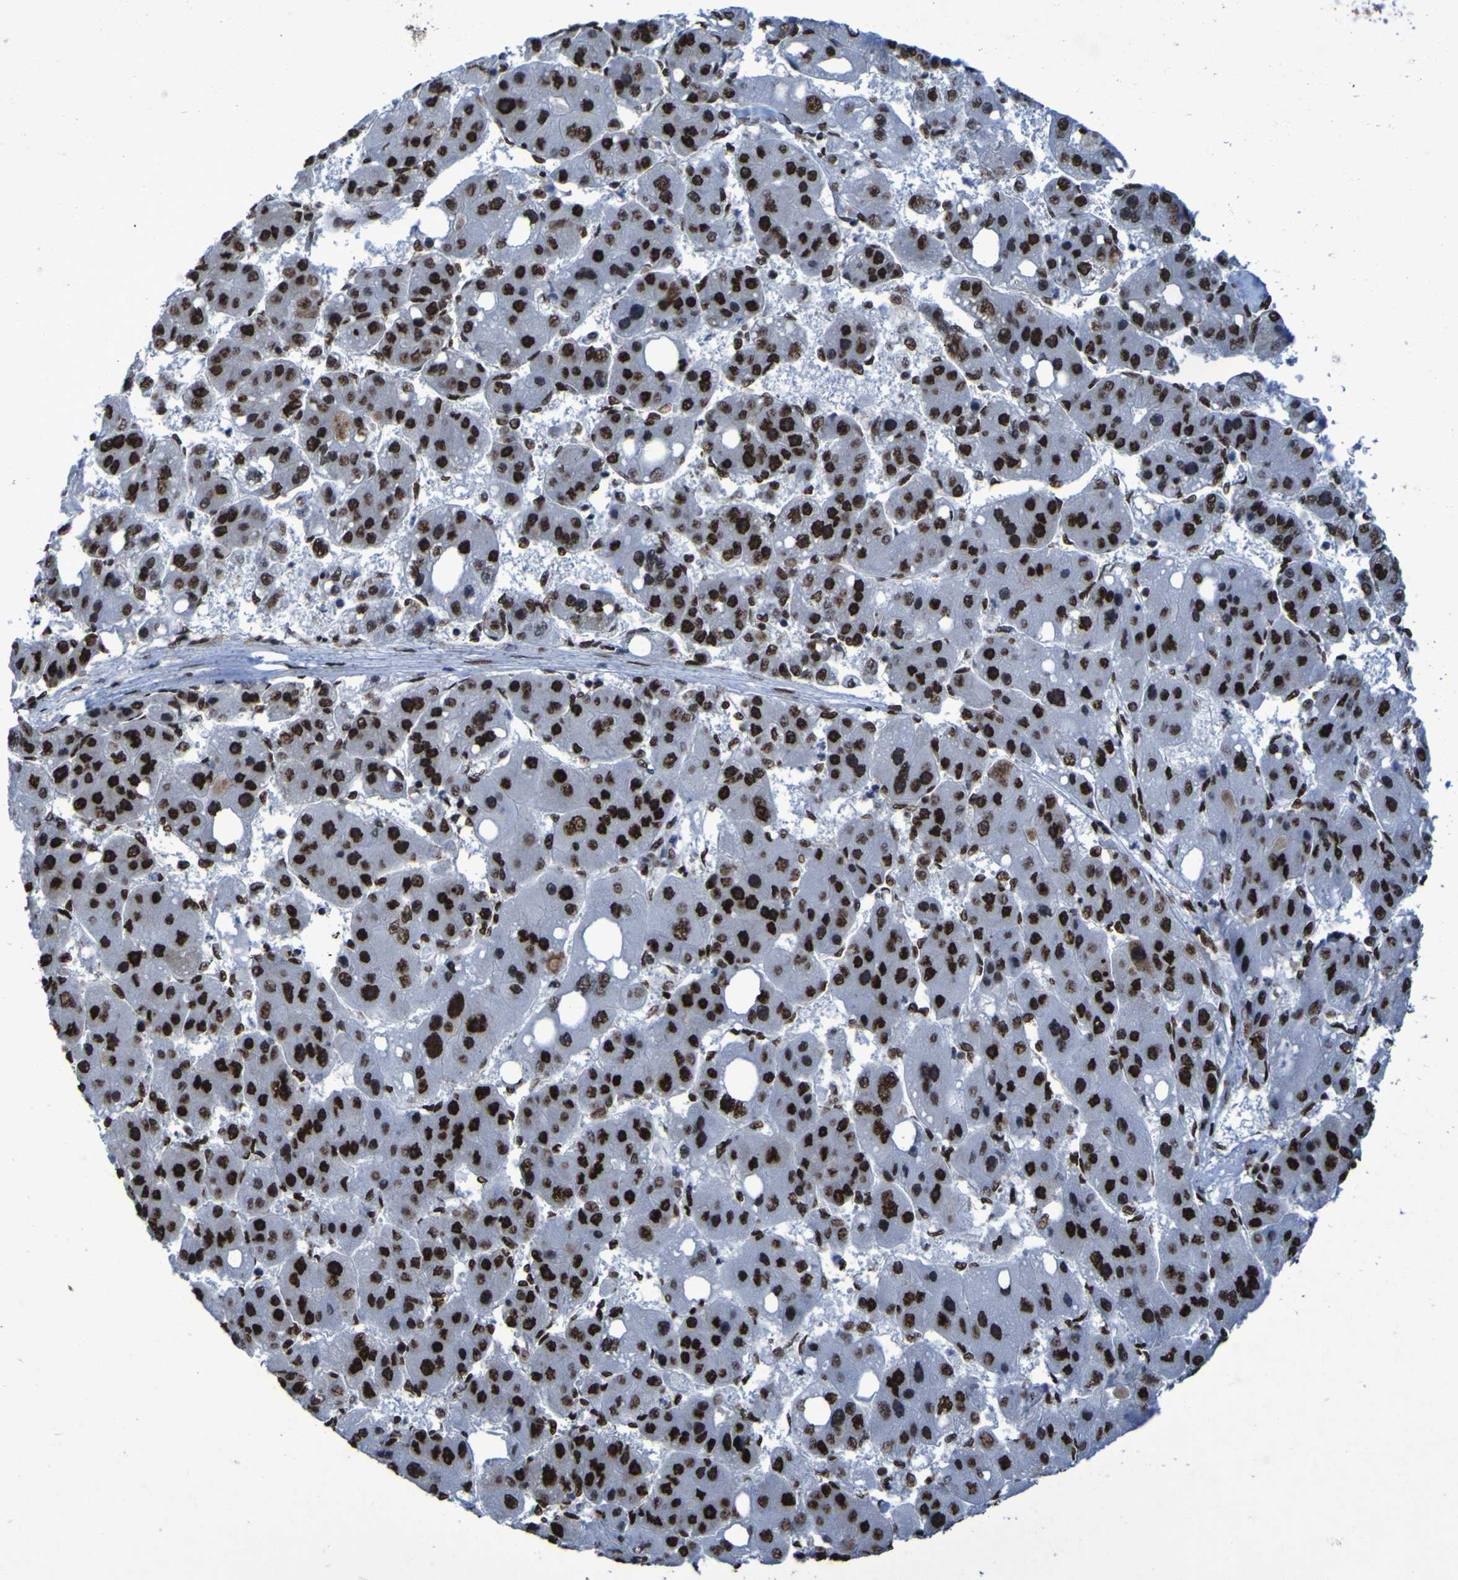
{"staining": {"intensity": "strong", "quantity": ">75%", "location": "nuclear"}, "tissue": "liver cancer", "cell_type": "Tumor cells", "image_type": "cancer", "snomed": [{"axis": "morphology", "description": "Carcinoma, Hepatocellular, NOS"}, {"axis": "topography", "description": "Liver"}], "caption": "Liver cancer stained with a brown dye shows strong nuclear positive expression in about >75% of tumor cells.", "gene": "HNRNPR", "patient": {"sex": "female", "age": 61}}